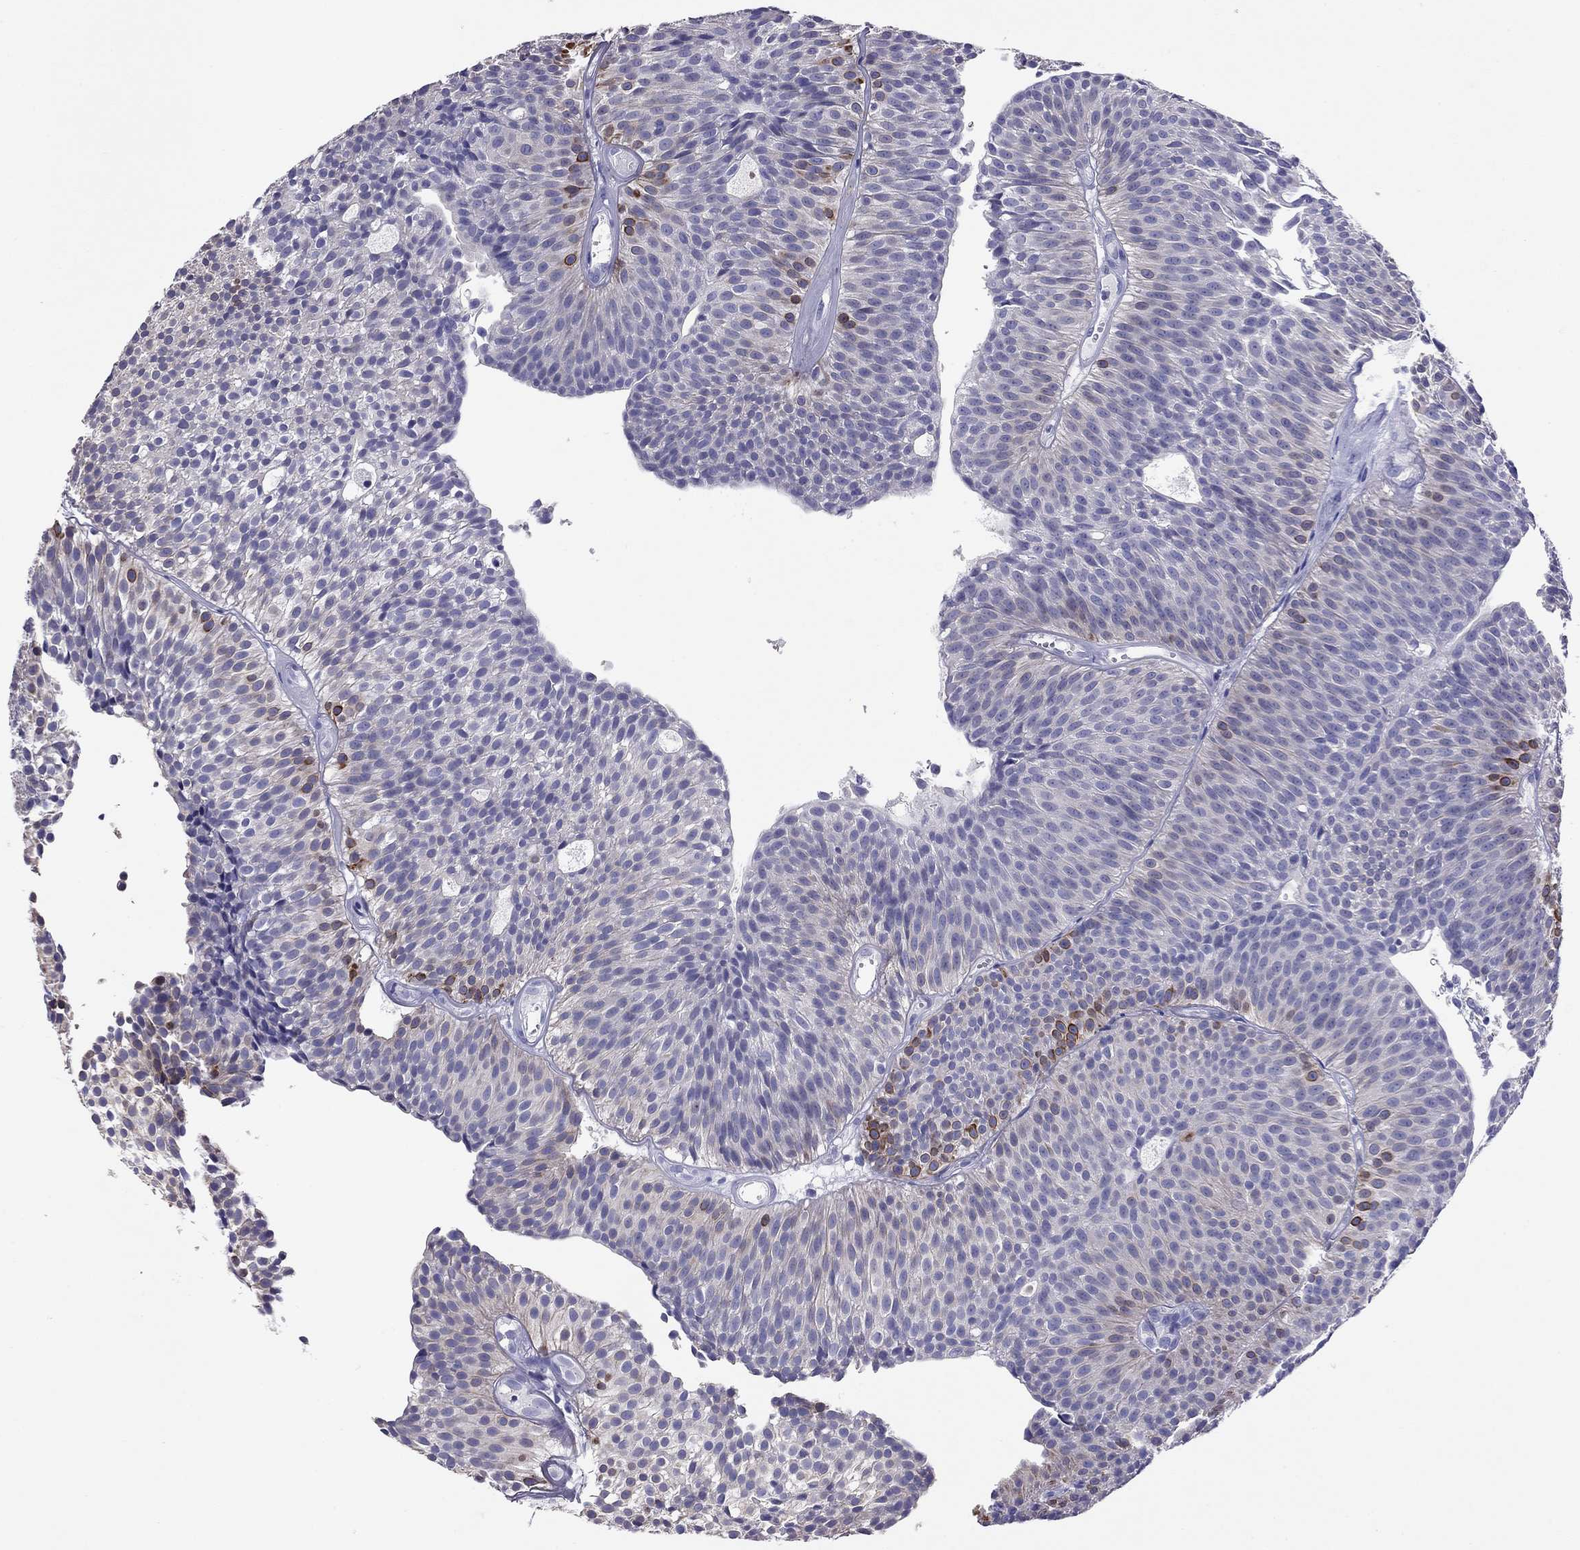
{"staining": {"intensity": "strong", "quantity": "<25%", "location": "cytoplasmic/membranous"}, "tissue": "urothelial cancer", "cell_type": "Tumor cells", "image_type": "cancer", "snomed": [{"axis": "morphology", "description": "Urothelial carcinoma, Low grade"}, {"axis": "topography", "description": "Urinary bladder"}], "caption": "Protein analysis of urothelial carcinoma (low-grade) tissue demonstrates strong cytoplasmic/membranous positivity in about <25% of tumor cells. Immunohistochemistry (ihc) stains the protein of interest in brown and the nuclei are stained blue.", "gene": "CAPNS2", "patient": {"sex": "male", "age": 63}}